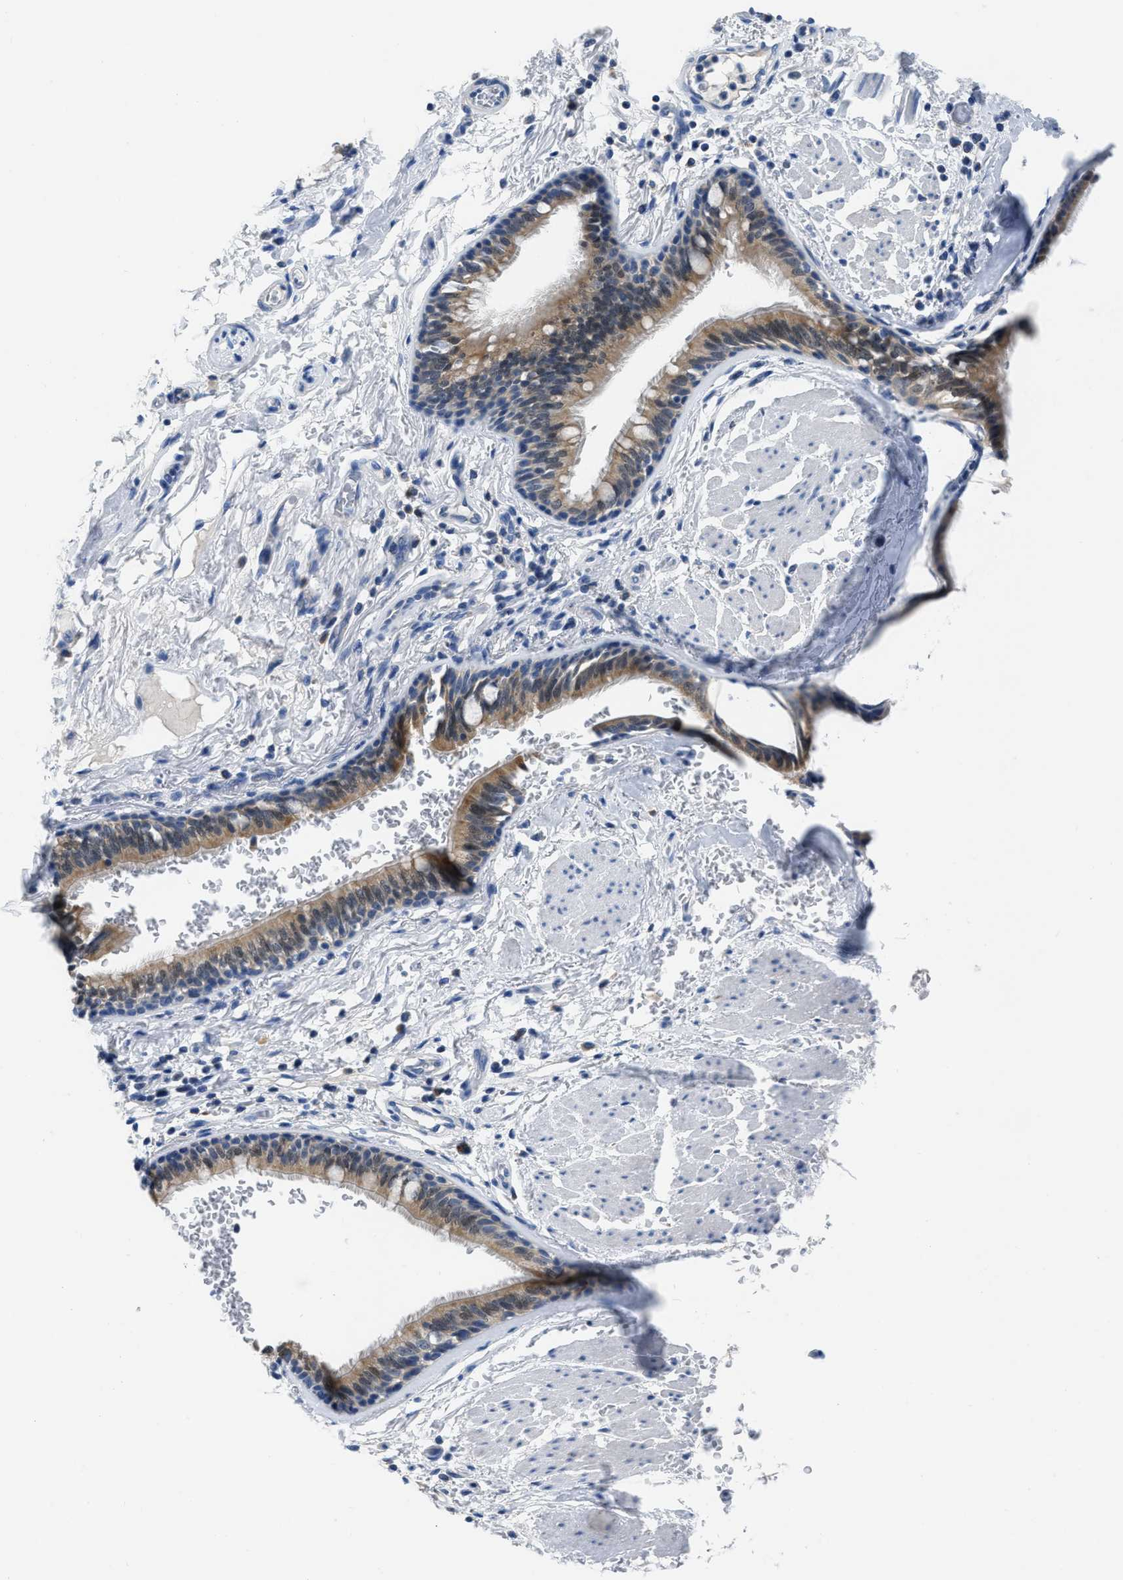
{"staining": {"intensity": "moderate", "quantity": "25%-75%", "location": "cytoplasmic/membranous"}, "tissue": "bronchus", "cell_type": "Respiratory epithelial cells", "image_type": "normal", "snomed": [{"axis": "morphology", "description": "Normal tissue, NOS"}, {"axis": "topography", "description": "Cartilage tissue"}], "caption": "Human bronchus stained with a brown dye exhibits moderate cytoplasmic/membranous positive positivity in approximately 25%-75% of respiratory epithelial cells.", "gene": "ETFA", "patient": {"sex": "female", "age": 63}}